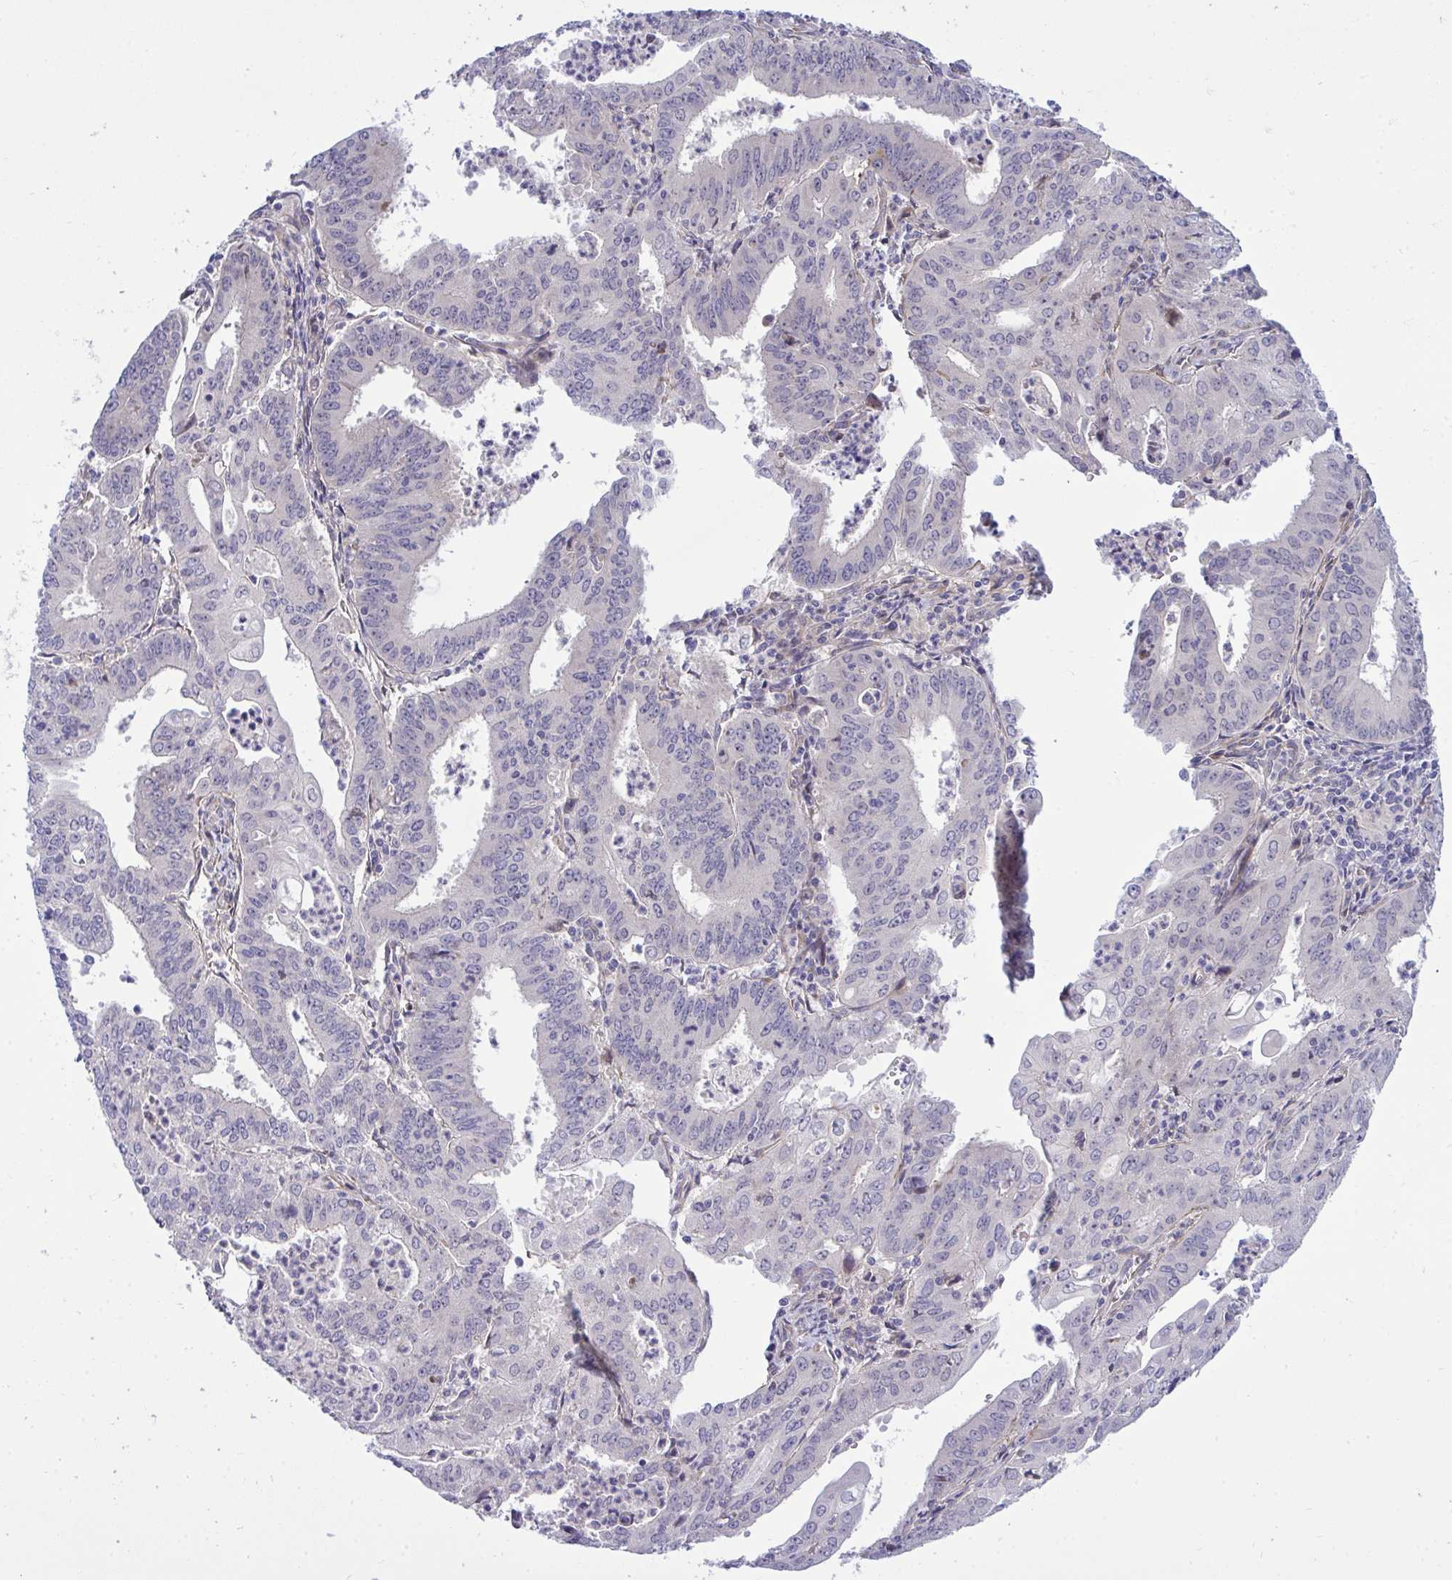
{"staining": {"intensity": "moderate", "quantity": "<25%", "location": "cytoplasmic/membranous"}, "tissue": "cervical cancer", "cell_type": "Tumor cells", "image_type": "cancer", "snomed": [{"axis": "morphology", "description": "Adenocarcinoma, NOS"}, {"axis": "topography", "description": "Cervix"}], "caption": "Cervical adenocarcinoma was stained to show a protein in brown. There is low levels of moderate cytoplasmic/membranous staining in approximately <25% of tumor cells.", "gene": "HMBOX1", "patient": {"sex": "female", "age": 56}}